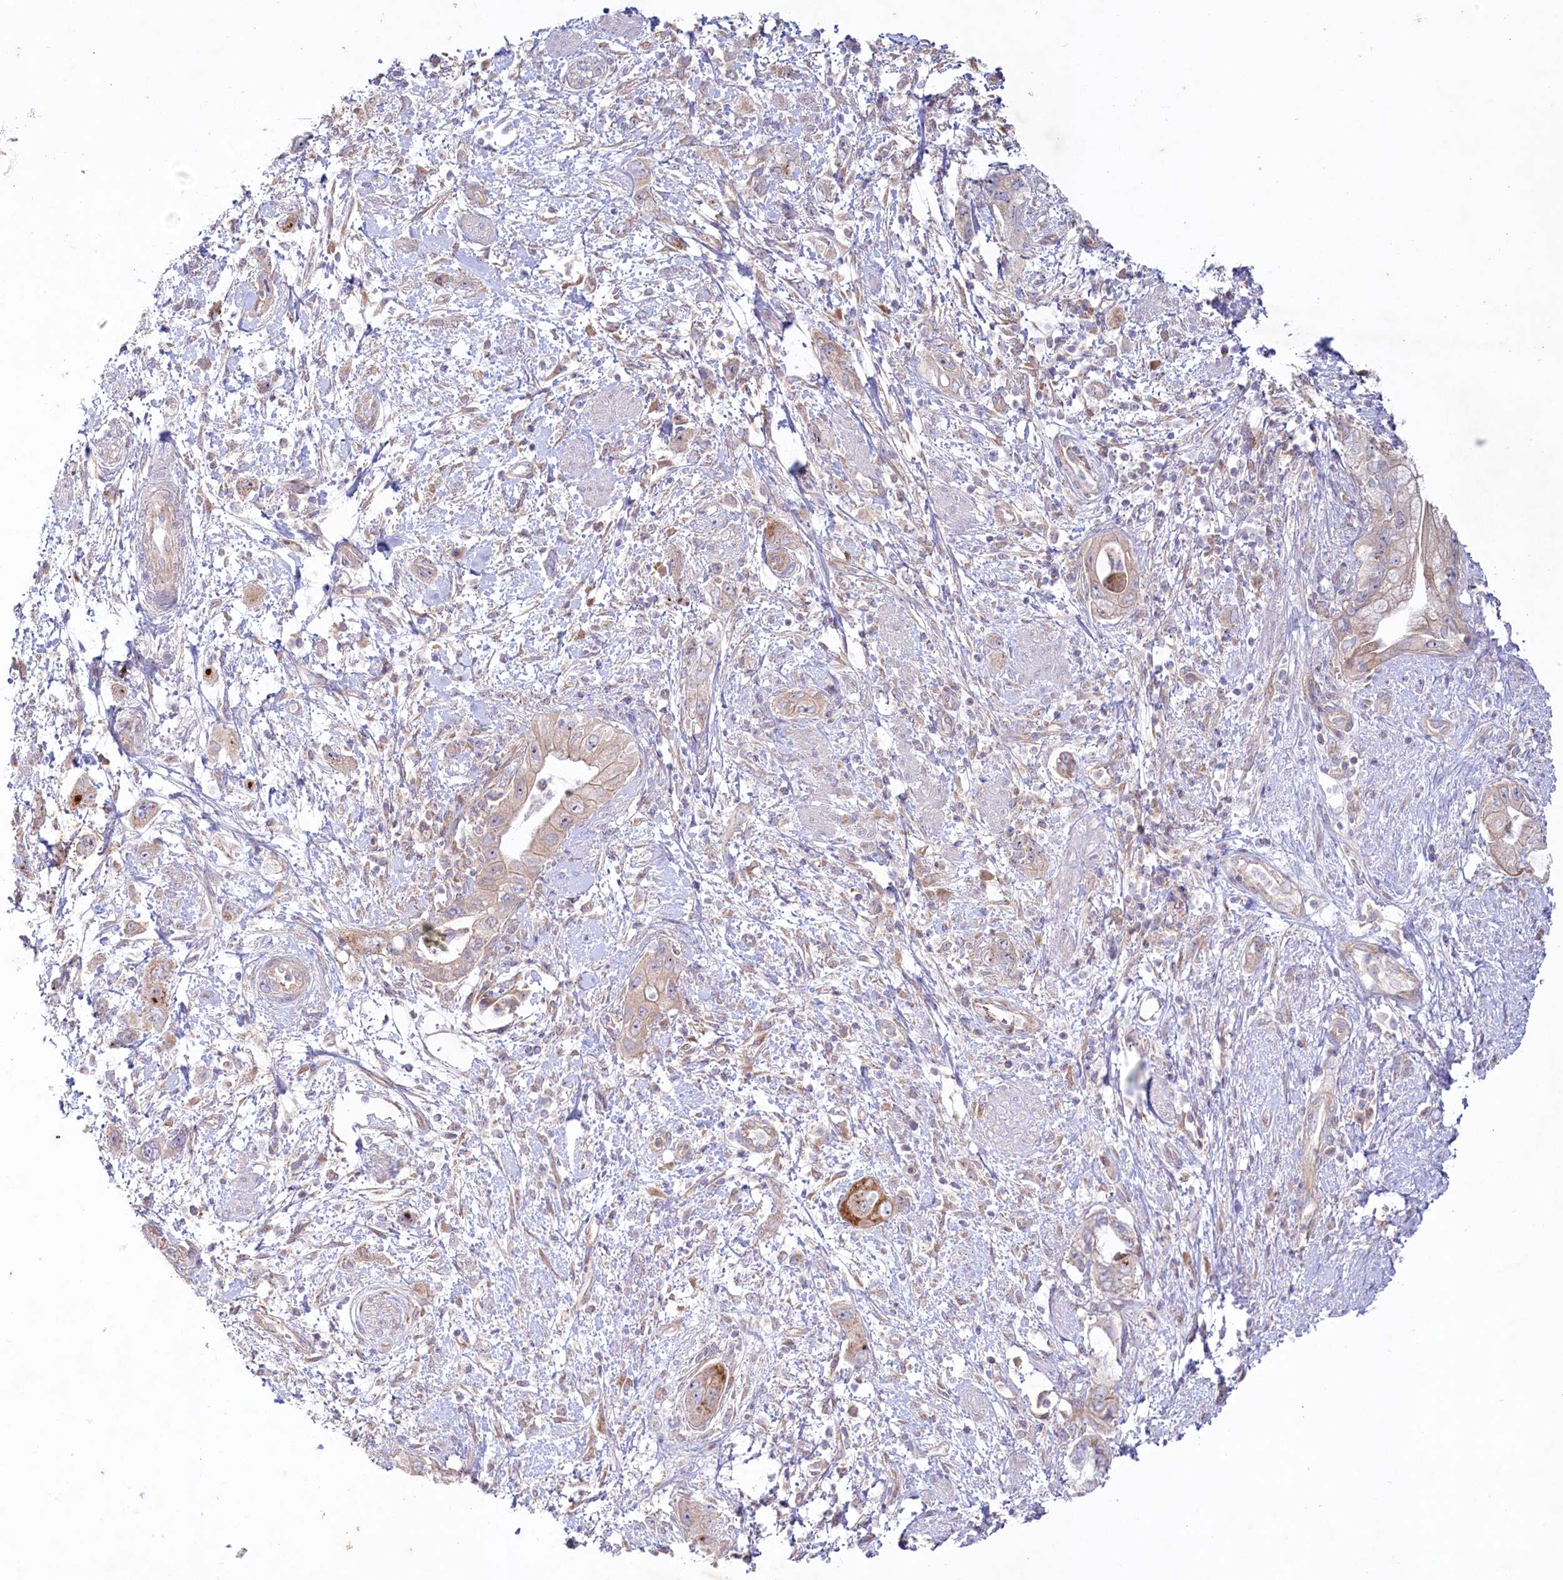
{"staining": {"intensity": "weak", "quantity": "25%-75%", "location": "cytoplasmic/membranous"}, "tissue": "pancreatic cancer", "cell_type": "Tumor cells", "image_type": "cancer", "snomed": [{"axis": "morphology", "description": "Adenocarcinoma, NOS"}, {"axis": "topography", "description": "Pancreas"}], "caption": "A brown stain labels weak cytoplasmic/membranous staining of a protein in human pancreatic adenocarcinoma tumor cells. The staining was performed using DAB to visualize the protein expression in brown, while the nuclei were stained in blue with hematoxylin (Magnification: 20x).", "gene": "TNIP1", "patient": {"sex": "female", "age": 73}}